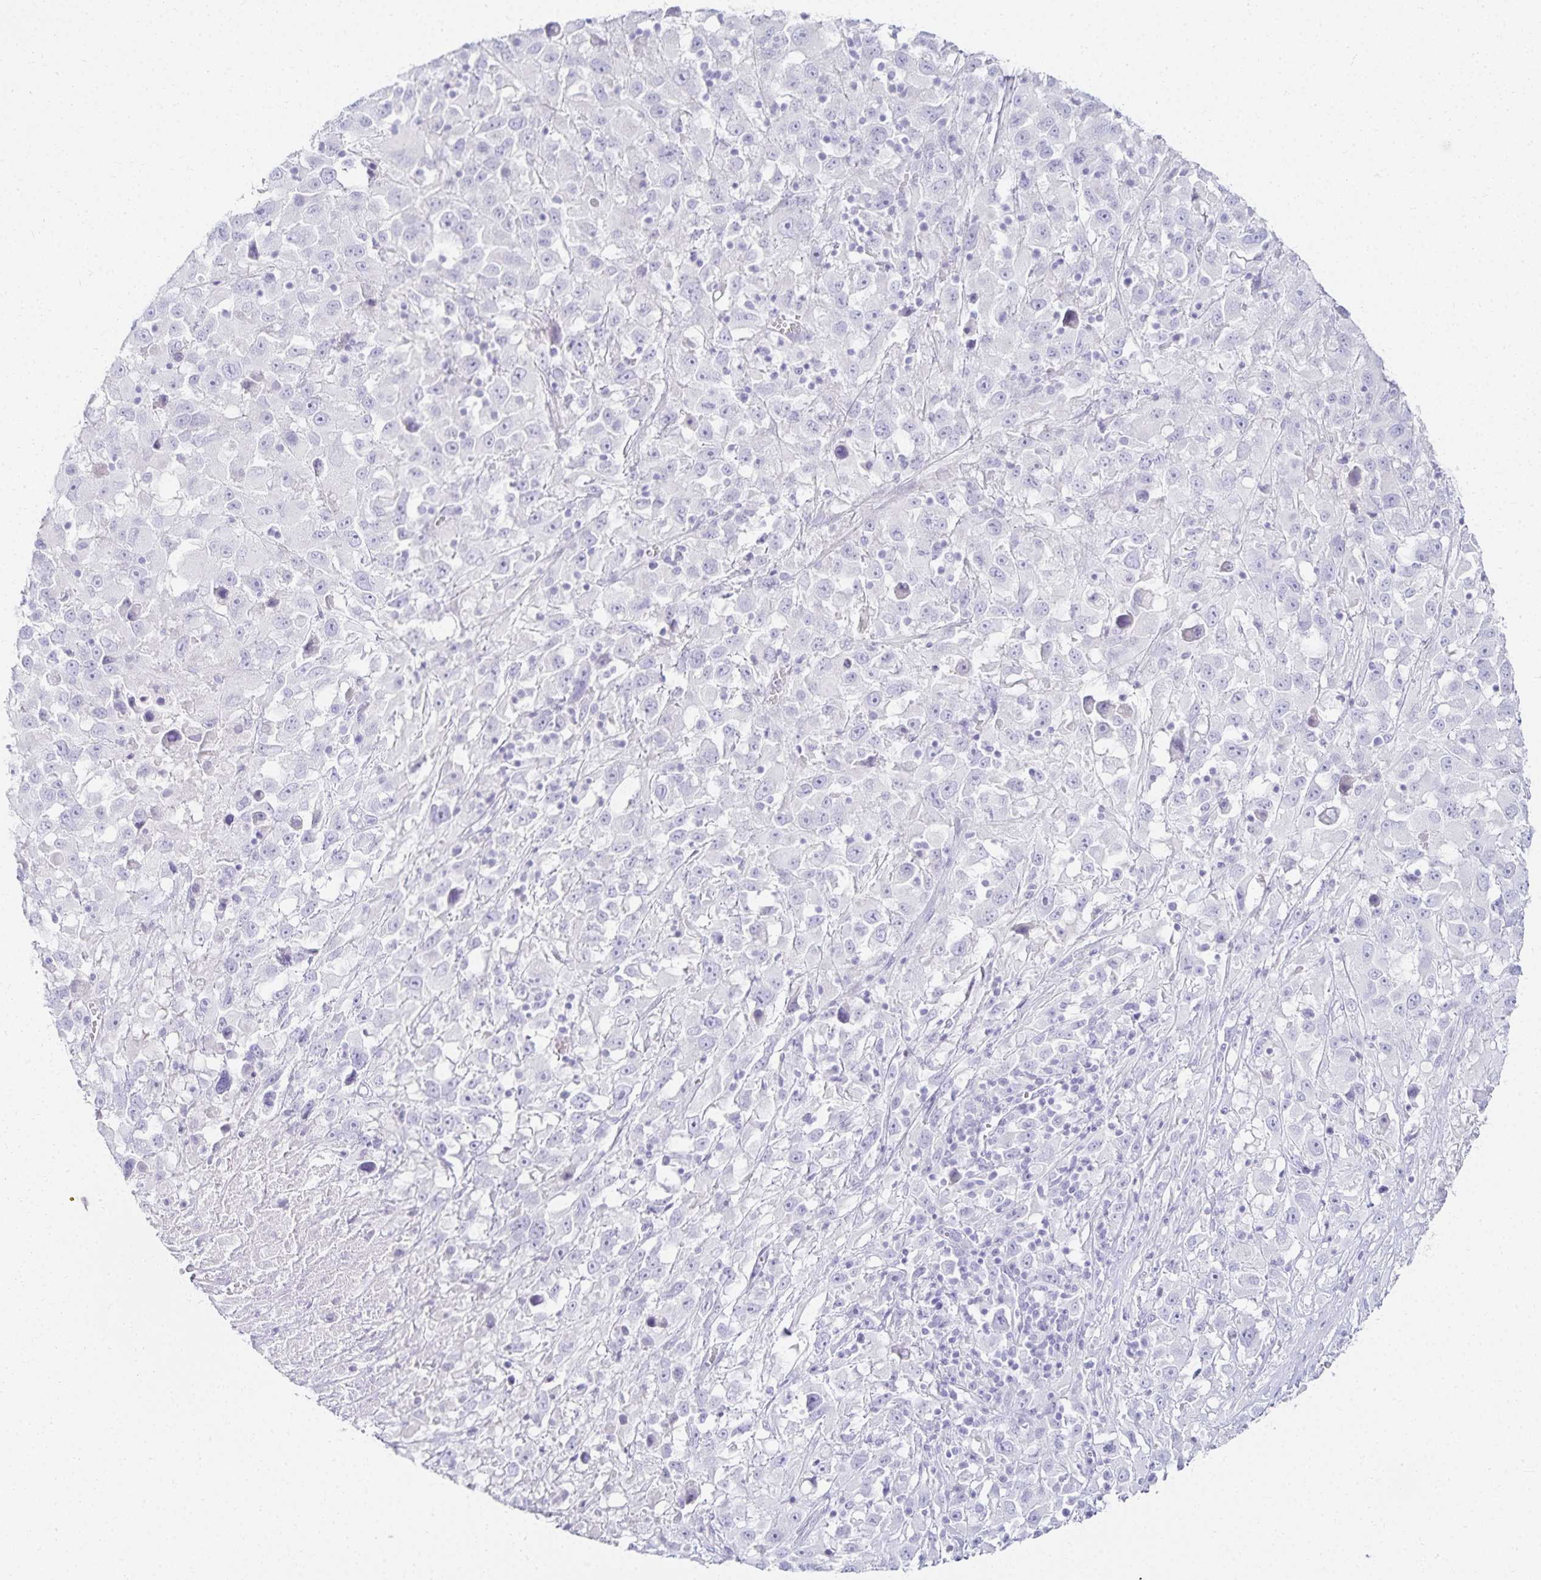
{"staining": {"intensity": "negative", "quantity": "none", "location": "none"}, "tissue": "melanoma", "cell_type": "Tumor cells", "image_type": "cancer", "snomed": [{"axis": "morphology", "description": "Malignant melanoma, Metastatic site"}, {"axis": "topography", "description": "Soft tissue"}], "caption": "Immunohistochemistry photomicrograph of neoplastic tissue: malignant melanoma (metastatic site) stained with DAB (3,3'-diaminobenzidine) demonstrates no significant protein expression in tumor cells.", "gene": "GP2", "patient": {"sex": "male", "age": 50}}